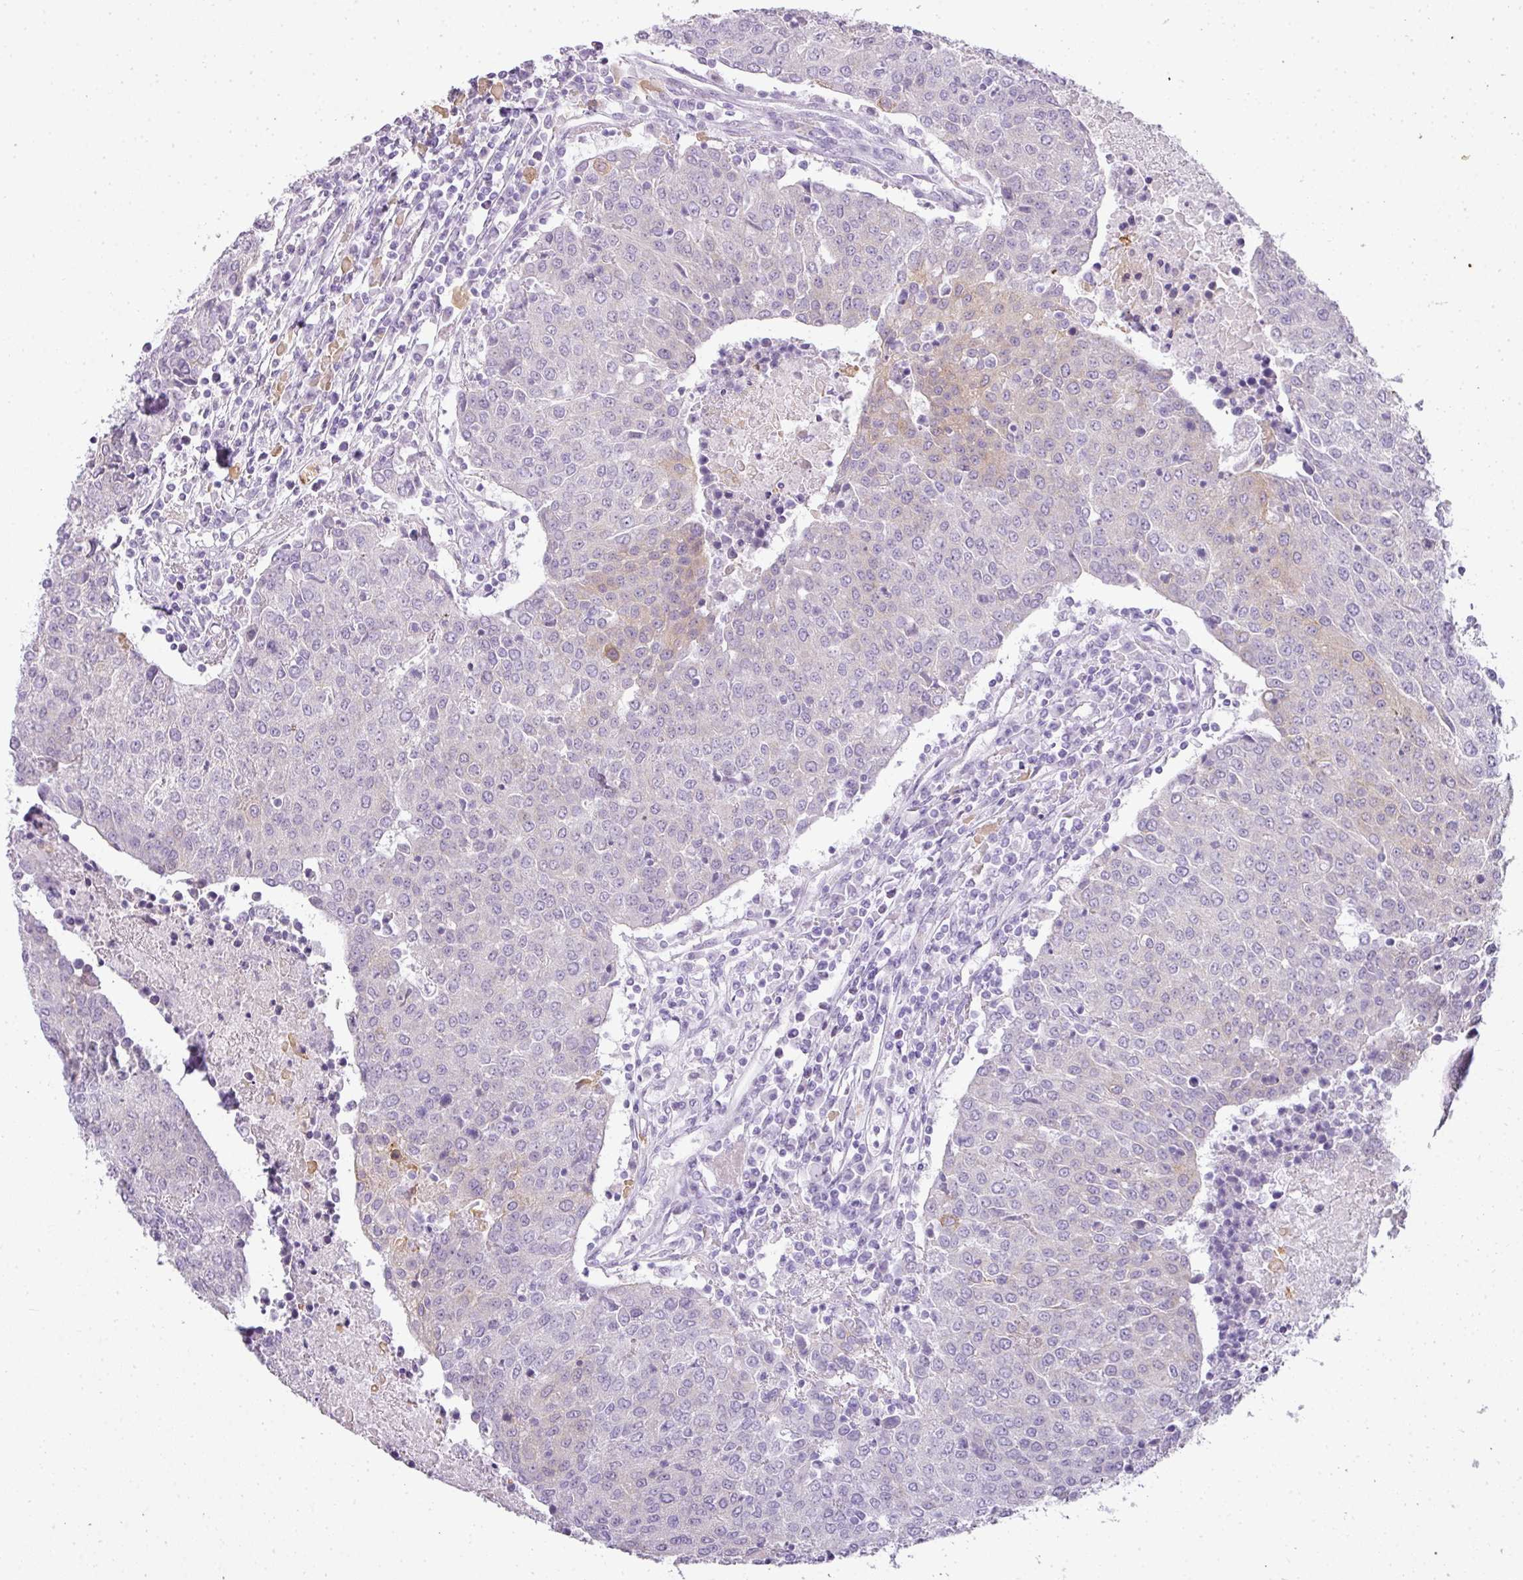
{"staining": {"intensity": "negative", "quantity": "none", "location": "none"}, "tissue": "urothelial cancer", "cell_type": "Tumor cells", "image_type": "cancer", "snomed": [{"axis": "morphology", "description": "Urothelial carcinoma, High grade"}, {"axis": "topography", "description": "Urinary bladder"}], "caption": "Tumor cells are negative for brown protein staining in high-grade urothelial carcinoma.", "gene": "RBMY1F", "patient": {"sex": "female", "age": 85}}